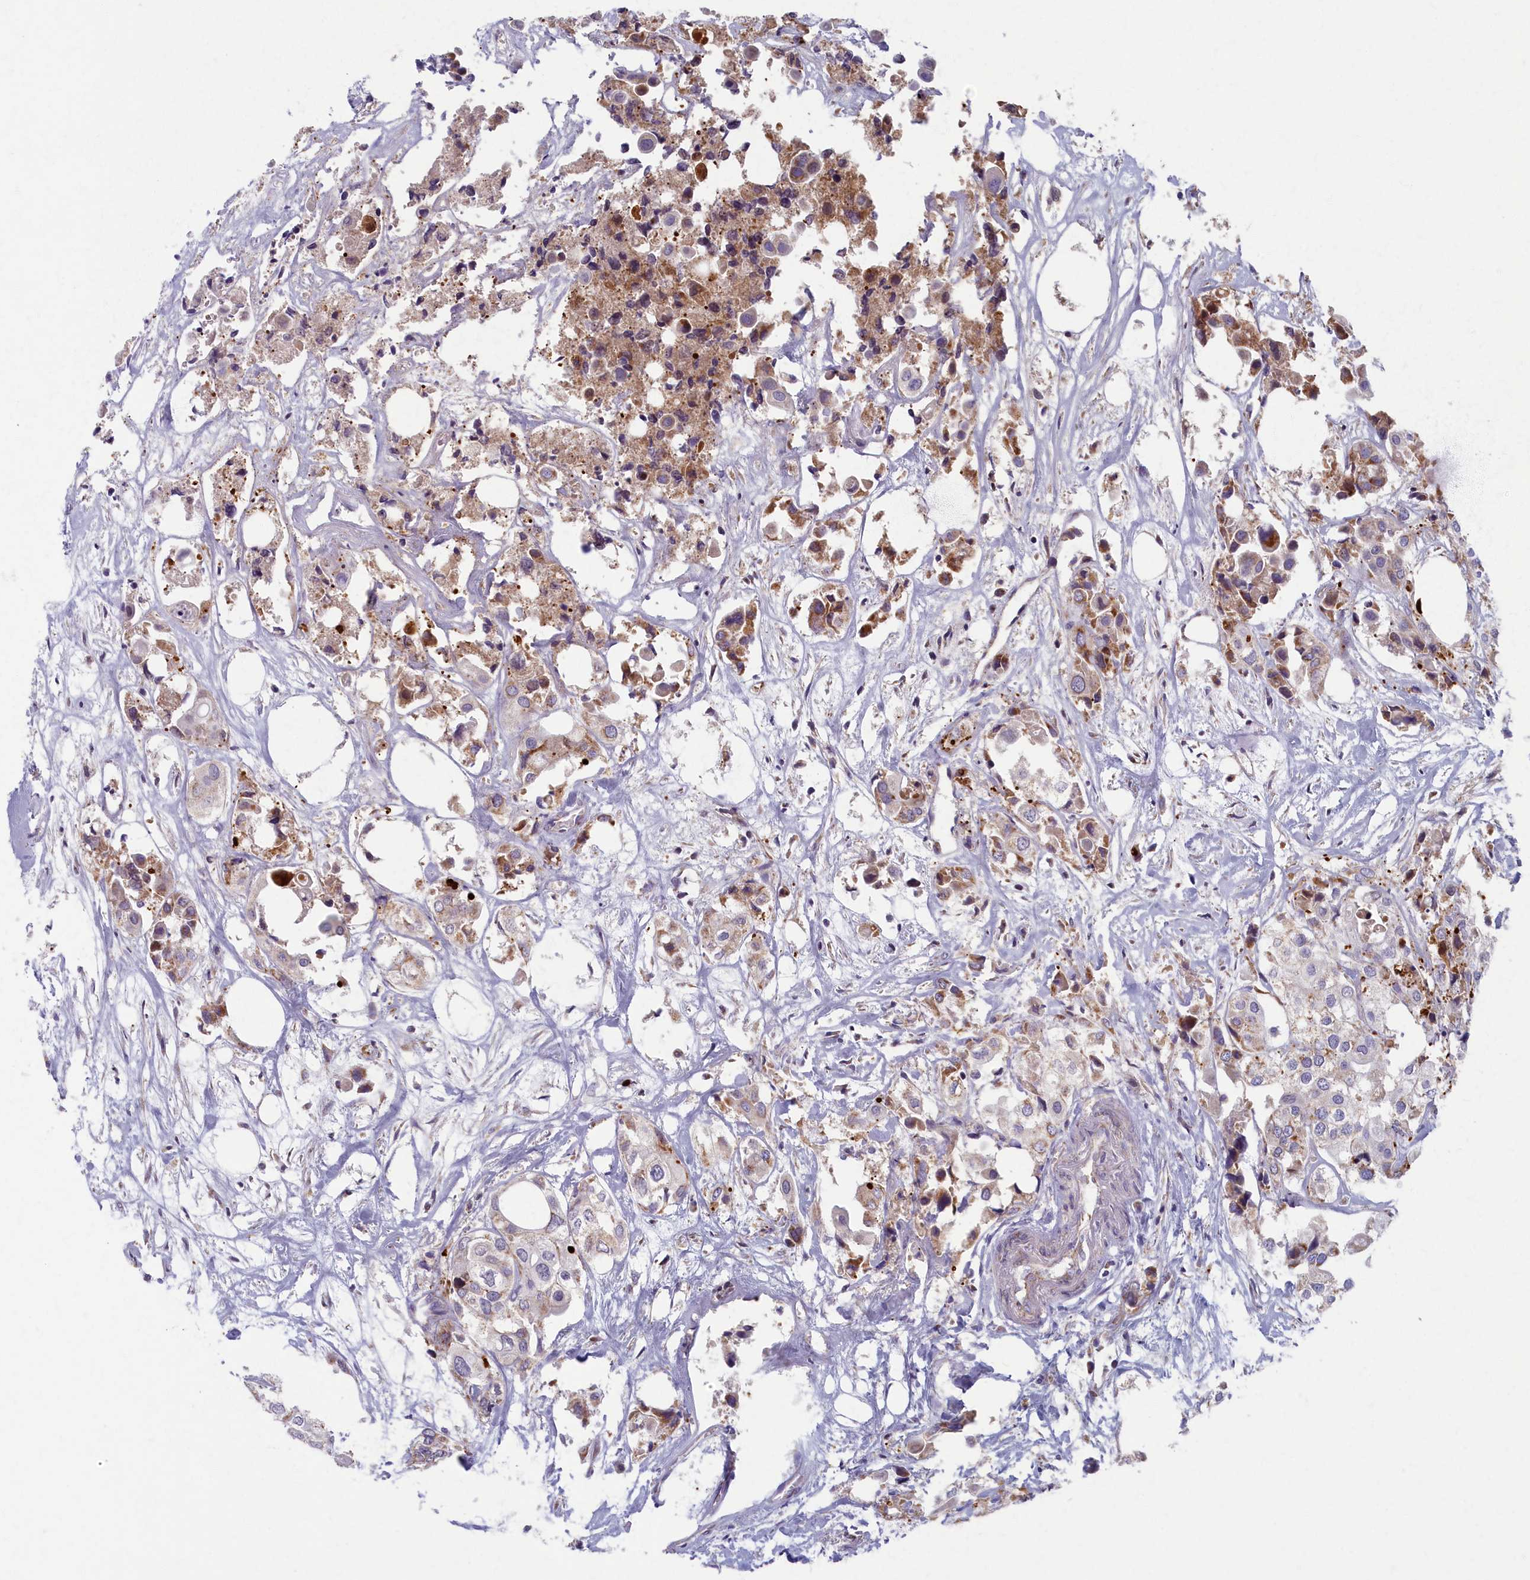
{"staining": {"intensity": "weak", "quantity": "<25%", "location": "cytoplasmic/membranous"}, "tissue": "urothelial cancer", "cell_type": "Tumor cells", "image_type": "cancer", "snomed": [{"axis": "morphology", "description": "Urothelial carcinoma, High grade"}, {"axis": "topography", "description": "Urinary bladder"}], "caption": "This is a photomicrograph of IHC staining of urothelial cancer, which shows no expression in tumor cells.", "gene": "MRPS25", "patient": {"sex": "male", "age": 64}}